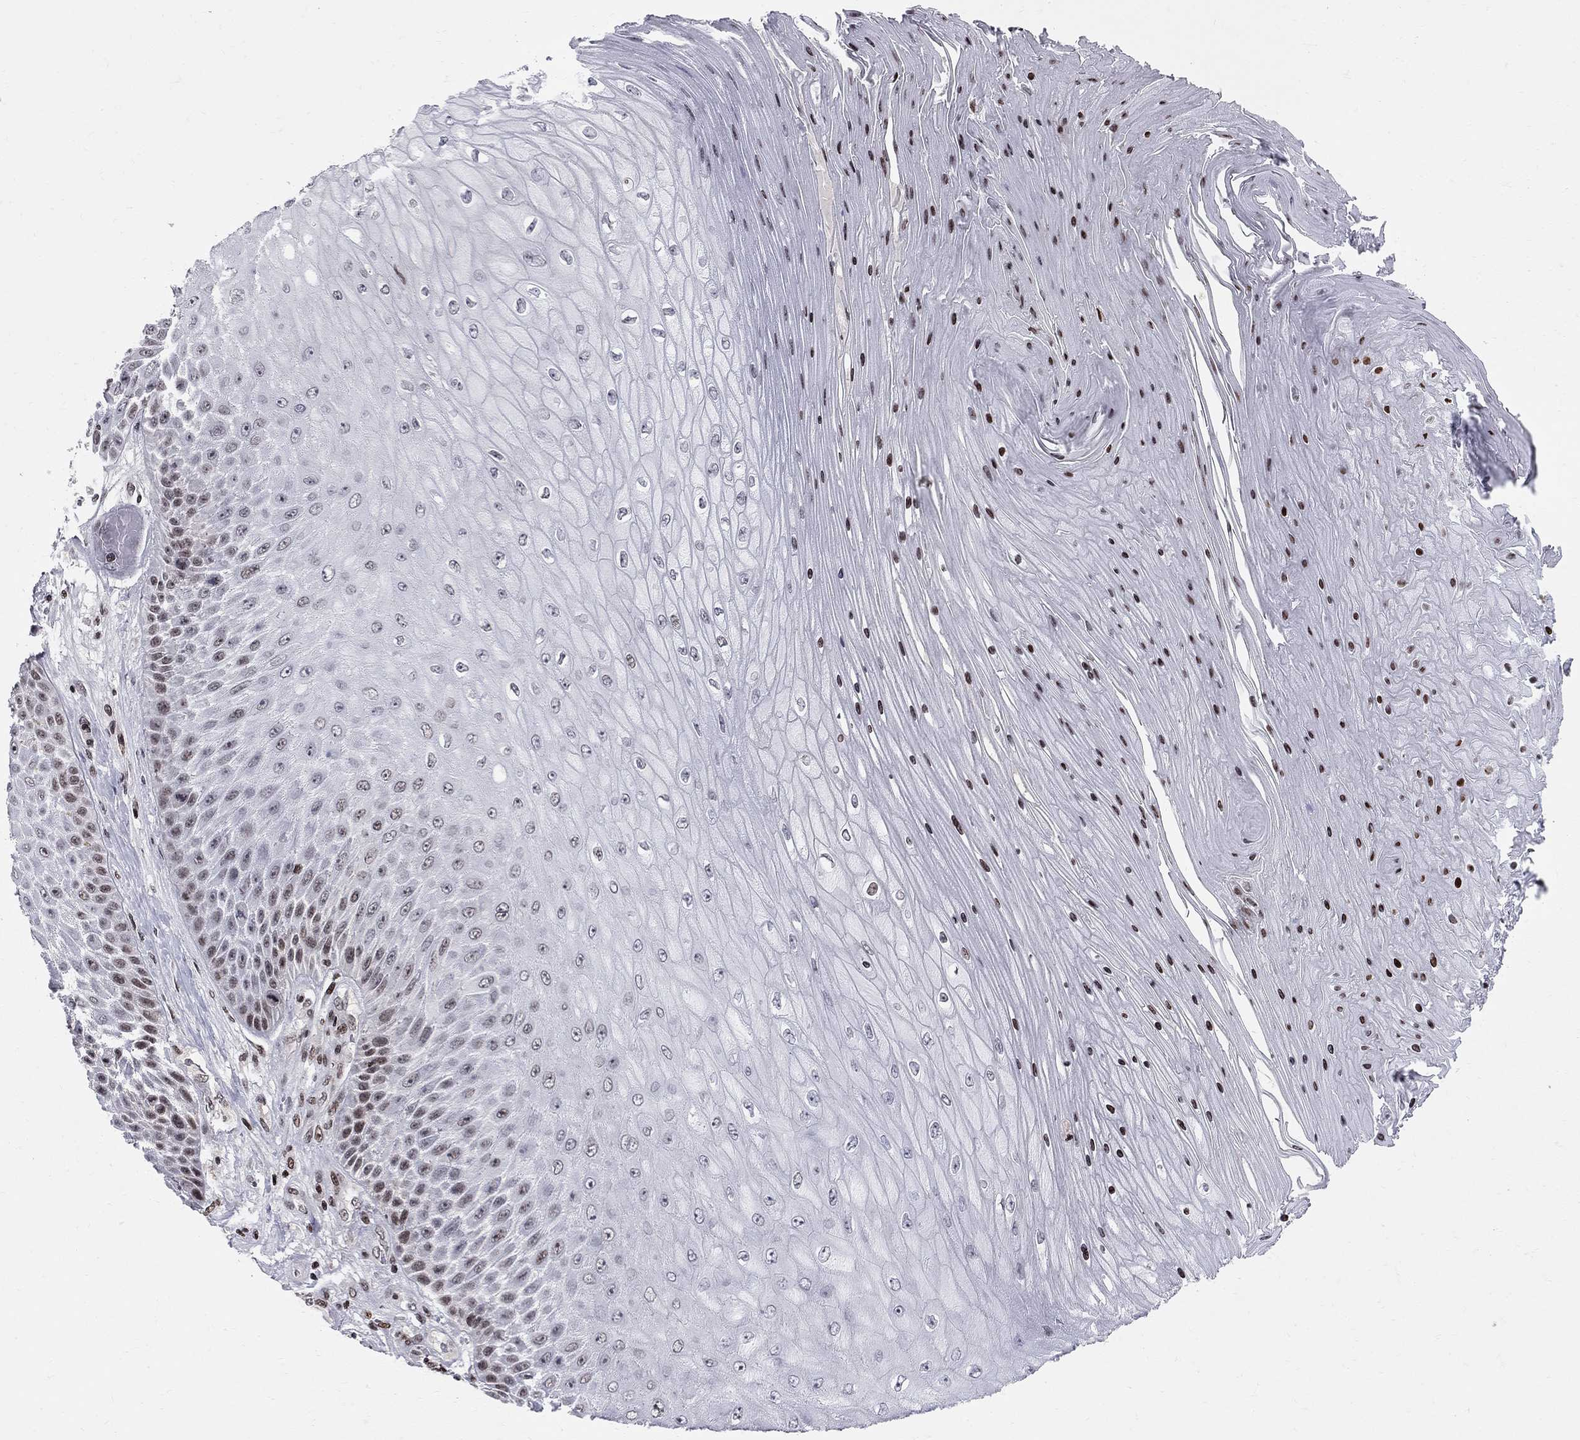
{"staining": {"intensity": "moderate", "quantity": "<25%", "location": "nuclear"}, "tissue": "skin cancer", "cell_type": "Tumor cells", "image_type": "cancer", "snomed": [{"axis": "morphology", "description": "Squamous cell carcinoma, NOS"}, {"axis": "topography", "description": "Skin"}], "caption": "Skin cancer (squamous cell carcinoma) stained with a protein marker reveals moderate staining in tumor cells.", "gene": "RNASEH2C", "patient": {"sex": "male", "age": 62}}